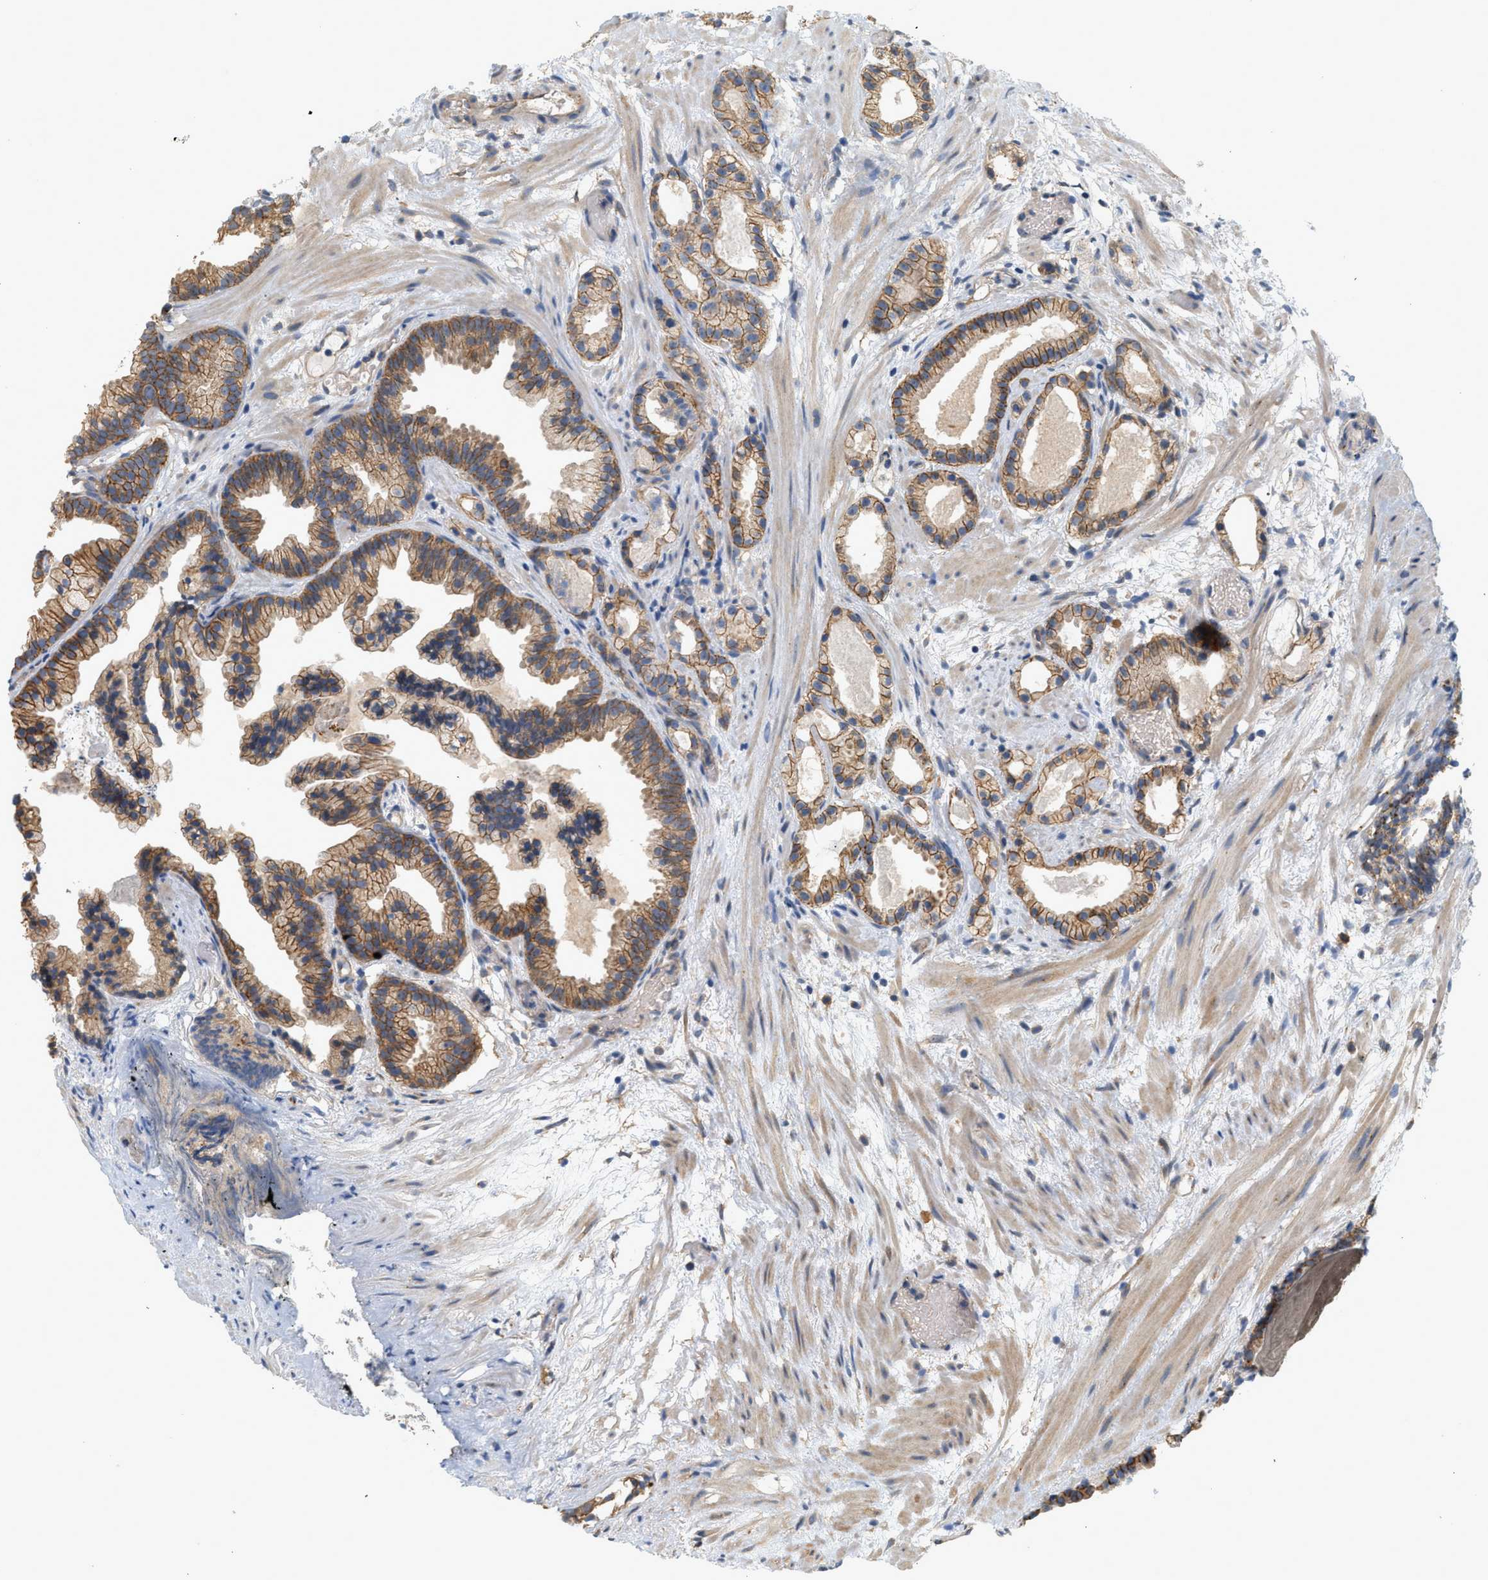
{"staining": {"intensity": "moderate", "quantity": ">75%", "location": "cytoplasmic/membranous"}, "tissue": "prostate cancer", "cell_type": "Tumor cells", "image_type": "cancer", "snomed": [{"axis": "morphology", "description": "Adenocarcinoma, Low grade"}, {"axis": "topography", "description": "Prostate"}], "caption": "Immunohistochemical staining of human prostate adenocarcinoma (low-grade) exhibits medium levels of moderate cytoplasmic/membranous protein expression in approximately >75% of tumor cells.", "gene": "CTXN1", "patient": {"sex": "male", "age": 89}}